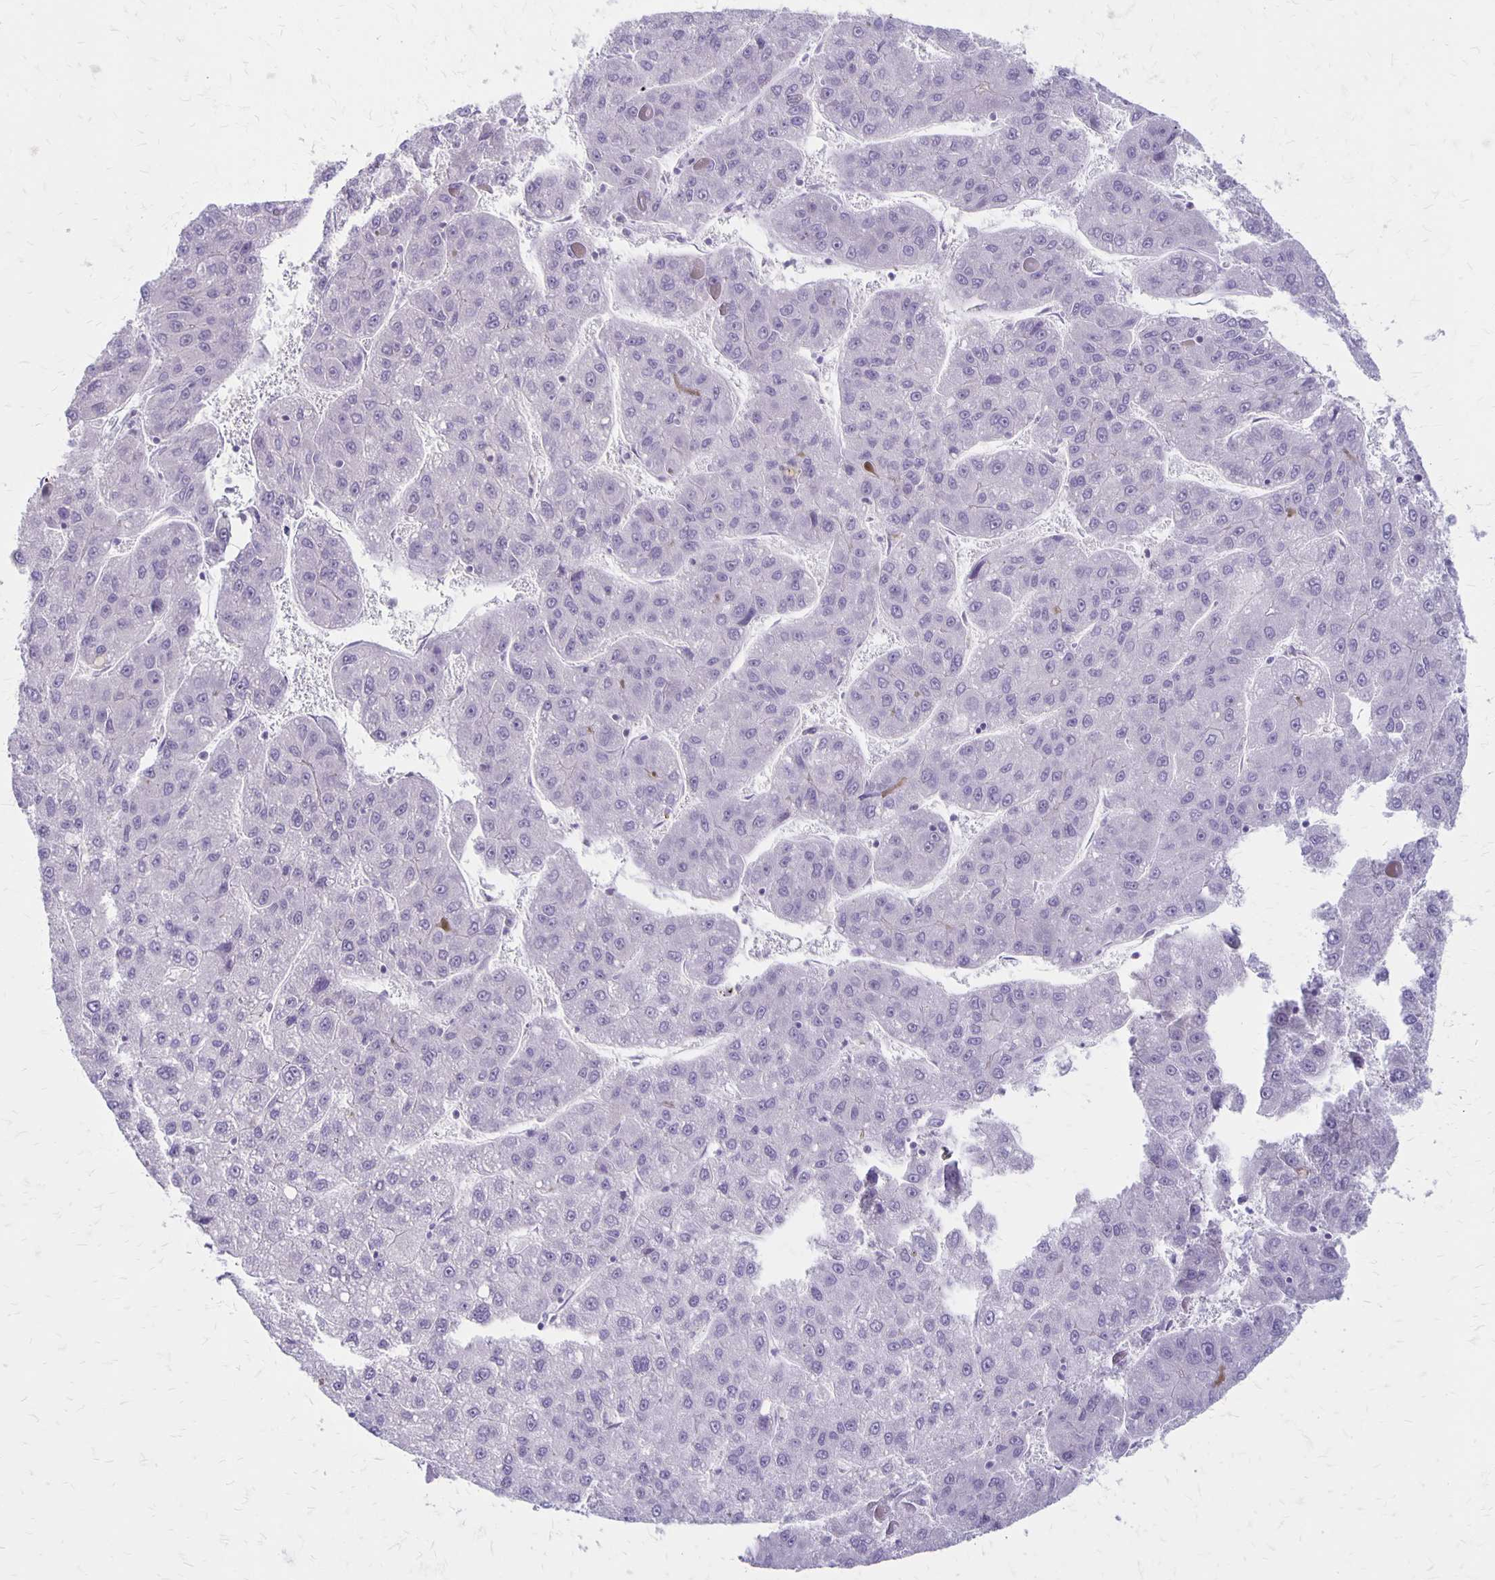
{"staining": {"intensity": "negative", "quantity": "none", "location": "none"}, "tissue": "liver cancer", "cell_type": "Tumor cells", "image_type": "cancer", "snomed": [{"axis": "morphology", "description": "Carcinoma, Hepatocellular, NOS"}, {"axis": "topography", "description": "Liver"}], "caption": "IHC photomicrograph of hepatocellular carcinoma (liver) stained for a protein (brown), which exhibits no staining in tumor cells. Nuclei are stained in blue.", "gene": "HOMER1", "patient": {"sex": "female", "age": 82}}